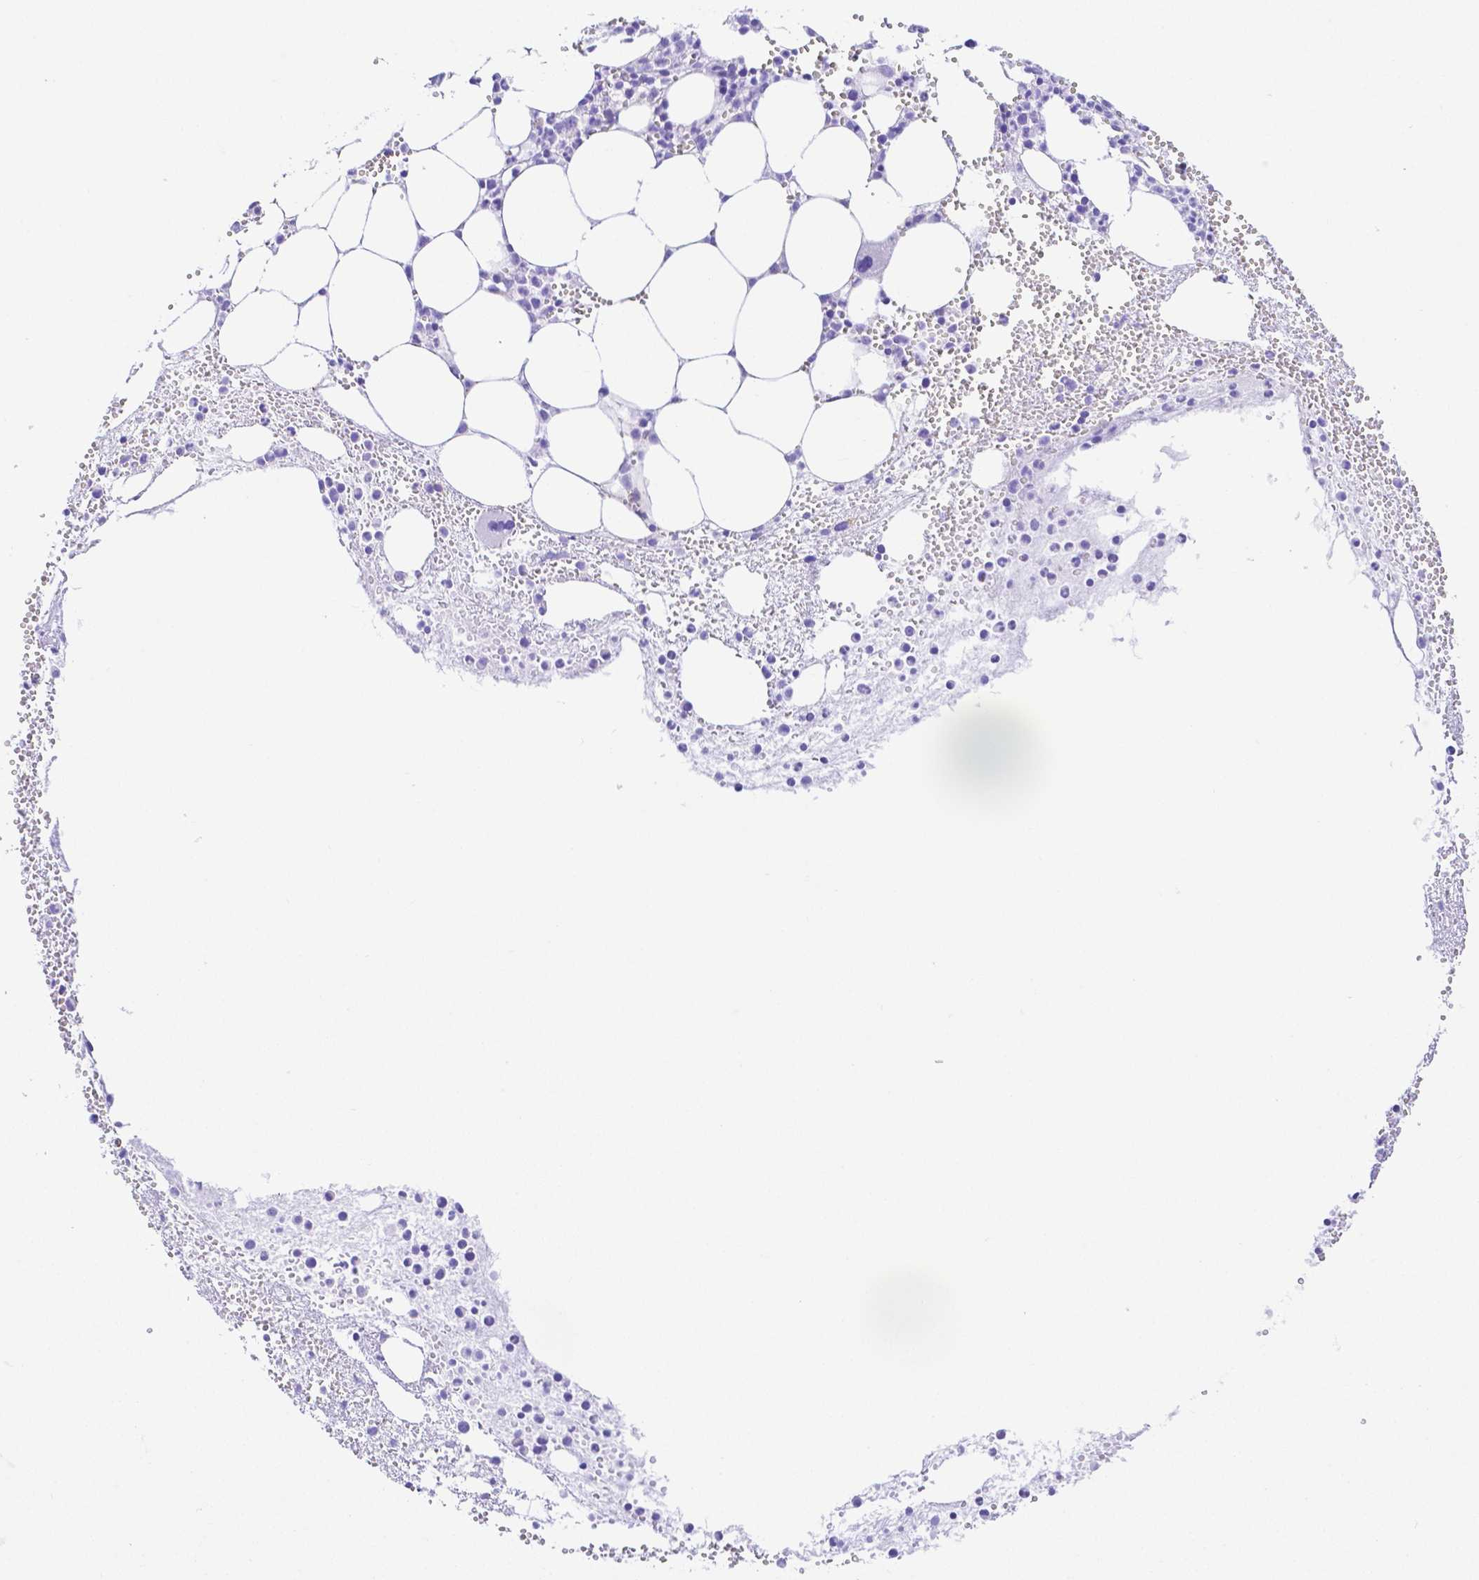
{"staining": {"intensity": "negative", "quantity": "none", "location": "none"}, "tissue": "bone marrow", "cell_type": "Hematopoietic cells", "image_type": "normal", "snomed": [{"axis": "morphology", "description": "Normal tissue, NOS"}, {"axis": "topography", "description": "Bone marrow"}], "caption": "There is no significant positivity in hematopoietic cells of bone marrow. The staining is performed using DAB (3,3'-diaminobenzidine) brown chromogen with nuclei counter-stained in using hematoxylin.", "gene": "SMR3A", "patient": {"sex": "female", "age": 57}}